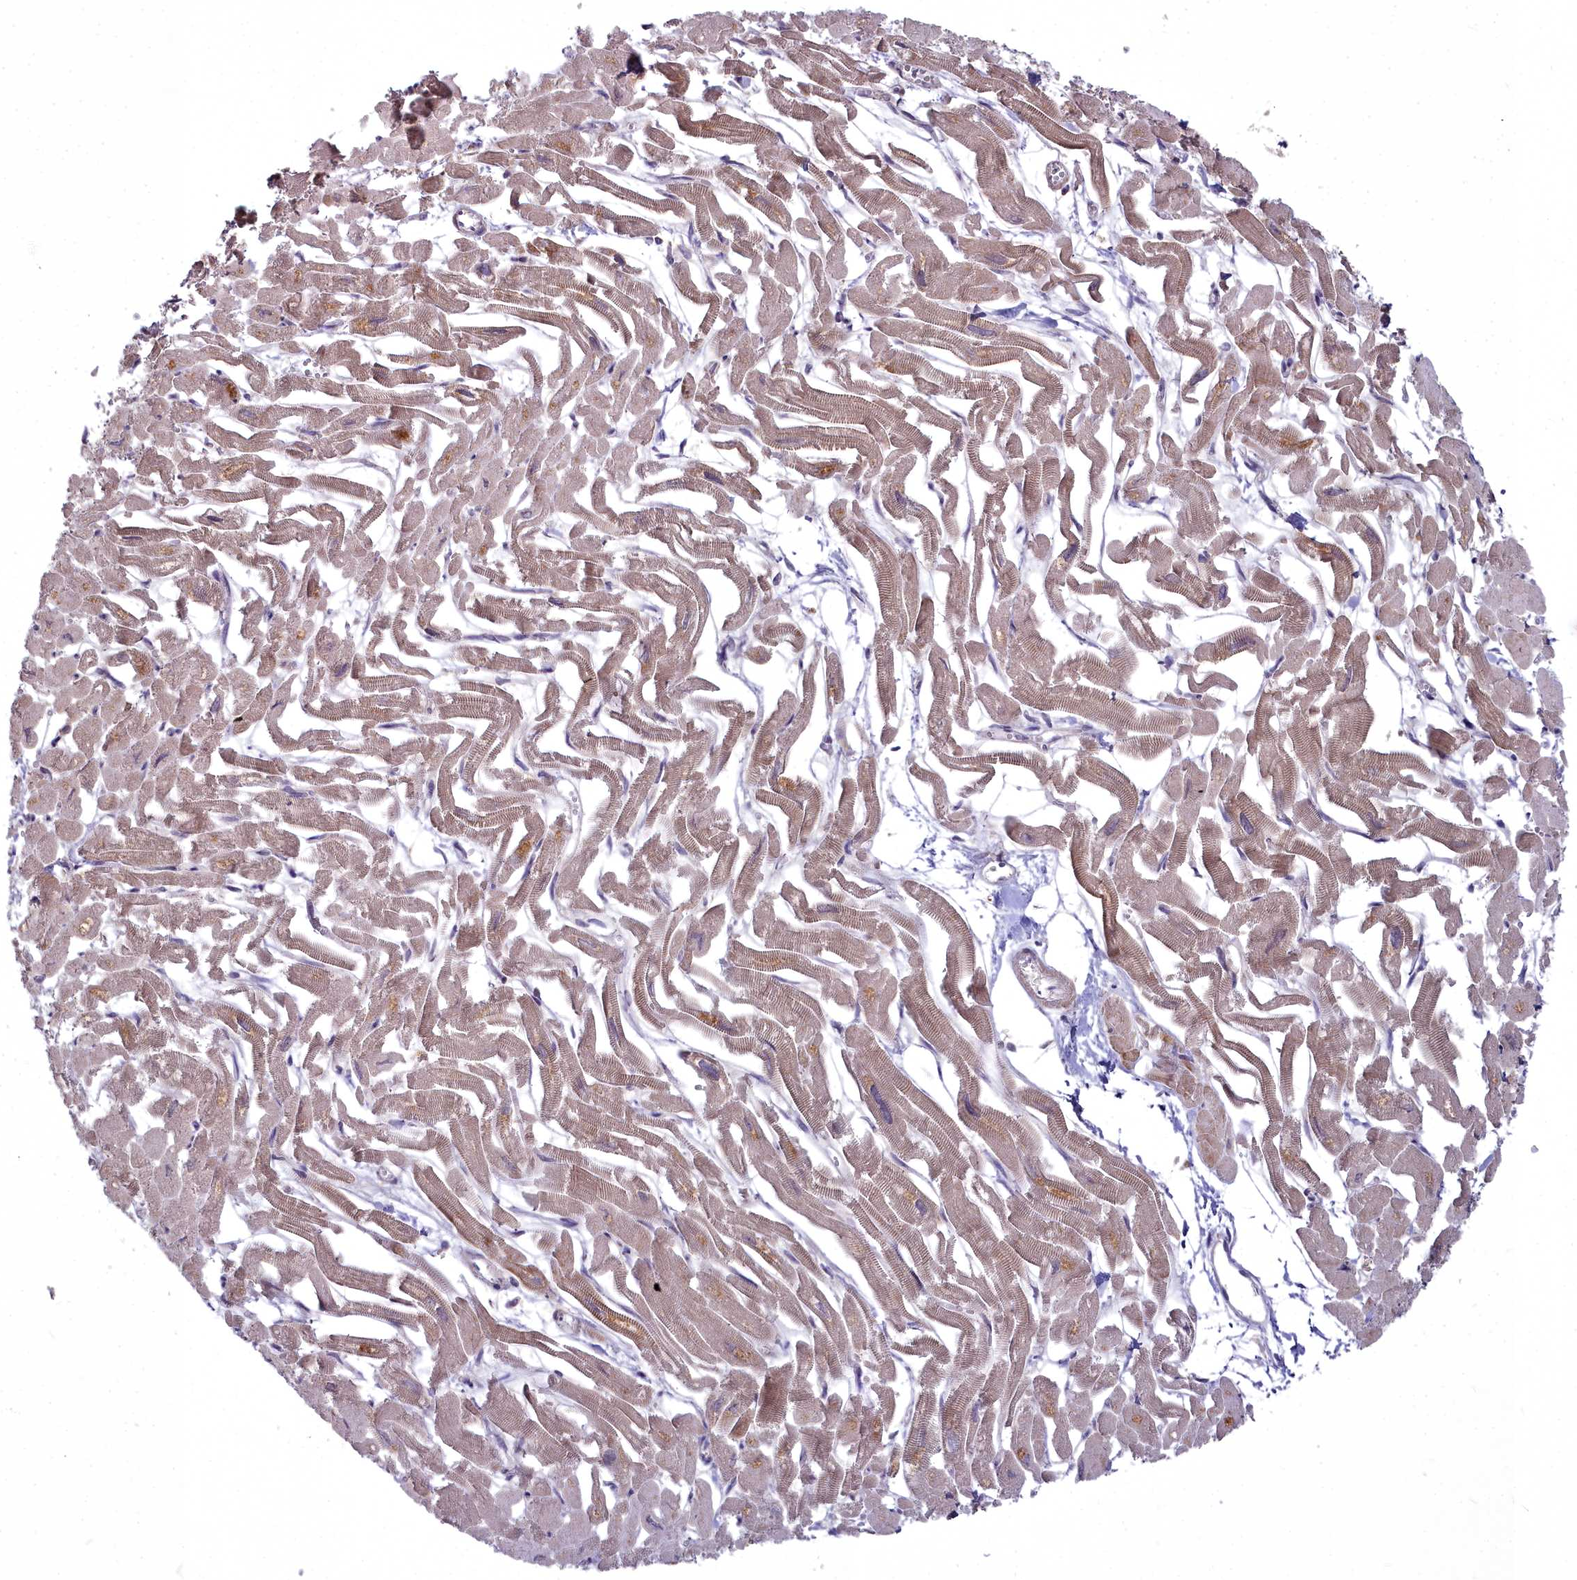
{"staining": {"intensity": "moderate", "quantity": ">75%", "location": "cytoplasmic/membranous"}, "tissue": "heart muscle", "cell_type": "Cardiomyocytes", "image_type": "normal", "snomed": [{"axis": "morphology", "description": "Normal tissue, NOS"}, {"axis": "topography", "description": "Heart"}], "caption": "Approximately >75% of cardiomyocytes in benign human heart muscle display moderate cytoplasmic/membranous protein positivity as visualized by brown immunohistochemical staining.", "gene": "MICU2", "patient": {"sex": "male", "age": 54}}